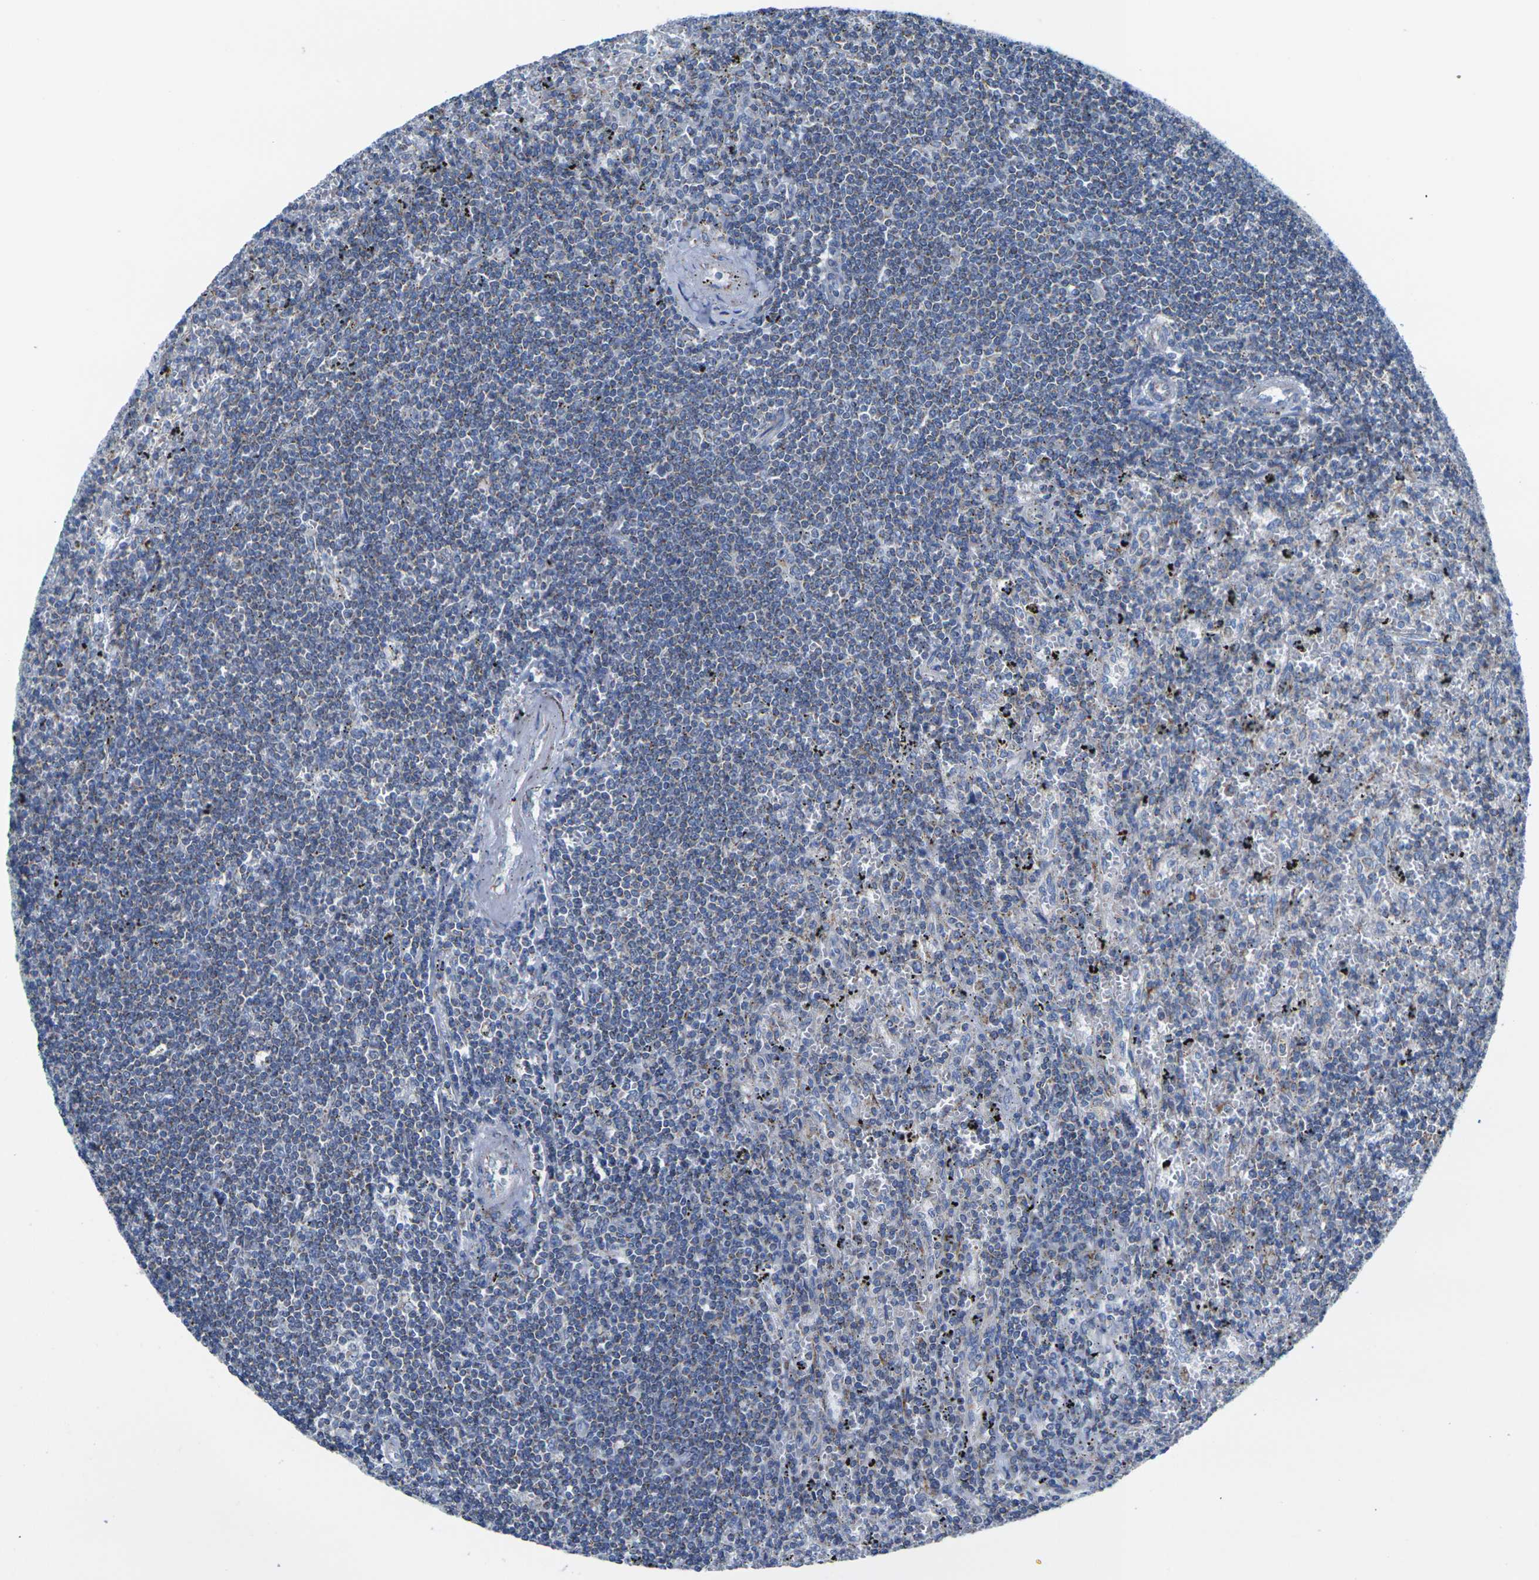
{"staining": {"intensity": "weak", "quantity": "25%-75%", "location": "cytoplasmic/membranous"}, "tissue": "lymphoma", "cell_type": "Tumor cells", "image_type": "cancer", "snomed": [{"axis": "morphology", "description": "Malignant lymphoma, non-Hodgkin's type, Low grade"}, {"axis": "topography", "description": "Spleen"}], "caption": "An immunohistochemistry (IHC) micrograph of neoplastic tissue is shown. Protein staining in brown labels weak cytoplasmic/membranous positivity in lymphoma within tumor cells.", "gene": "TMEM204", "patient": {"sex": "male", "age": 76}}